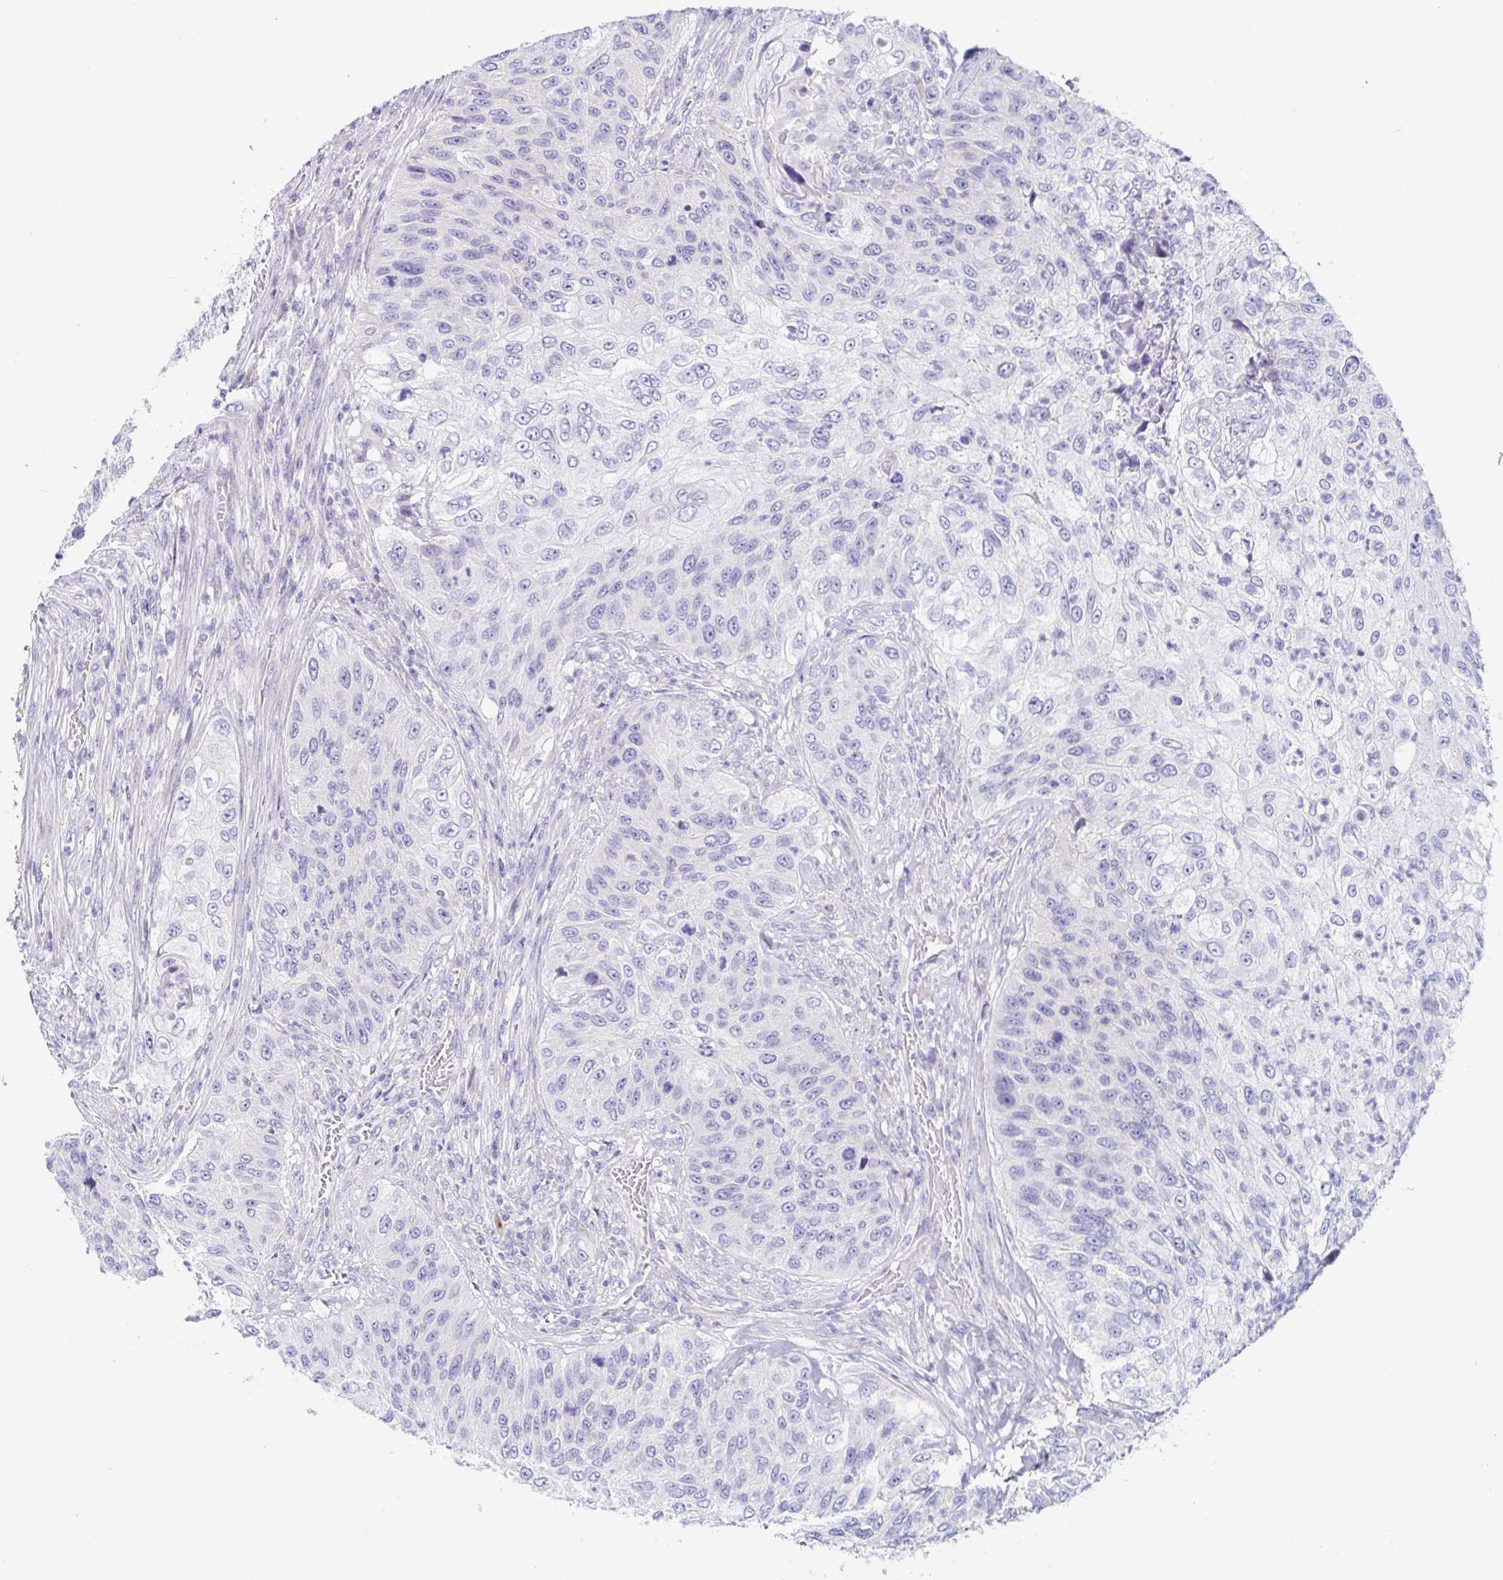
{"staining": {"intensity": "negative", "quantity": "none", "location": "none"}, "tissue": "urothelial cancer", "cell_type": "Tumor cells", "image_type": "cancer", "snomed": [{"axis": "morphology", "description": "Urothelial carcinoma, High grade"}, {"axis": "topography", "description": "Urinary bladder"}], "caption": "A histopathology image of urothelial cancer stained for a protein demonstrates no brown staining in tumor cells.", "gene": "C4orf17", "patient": {"sex": "female", "age": 60}}